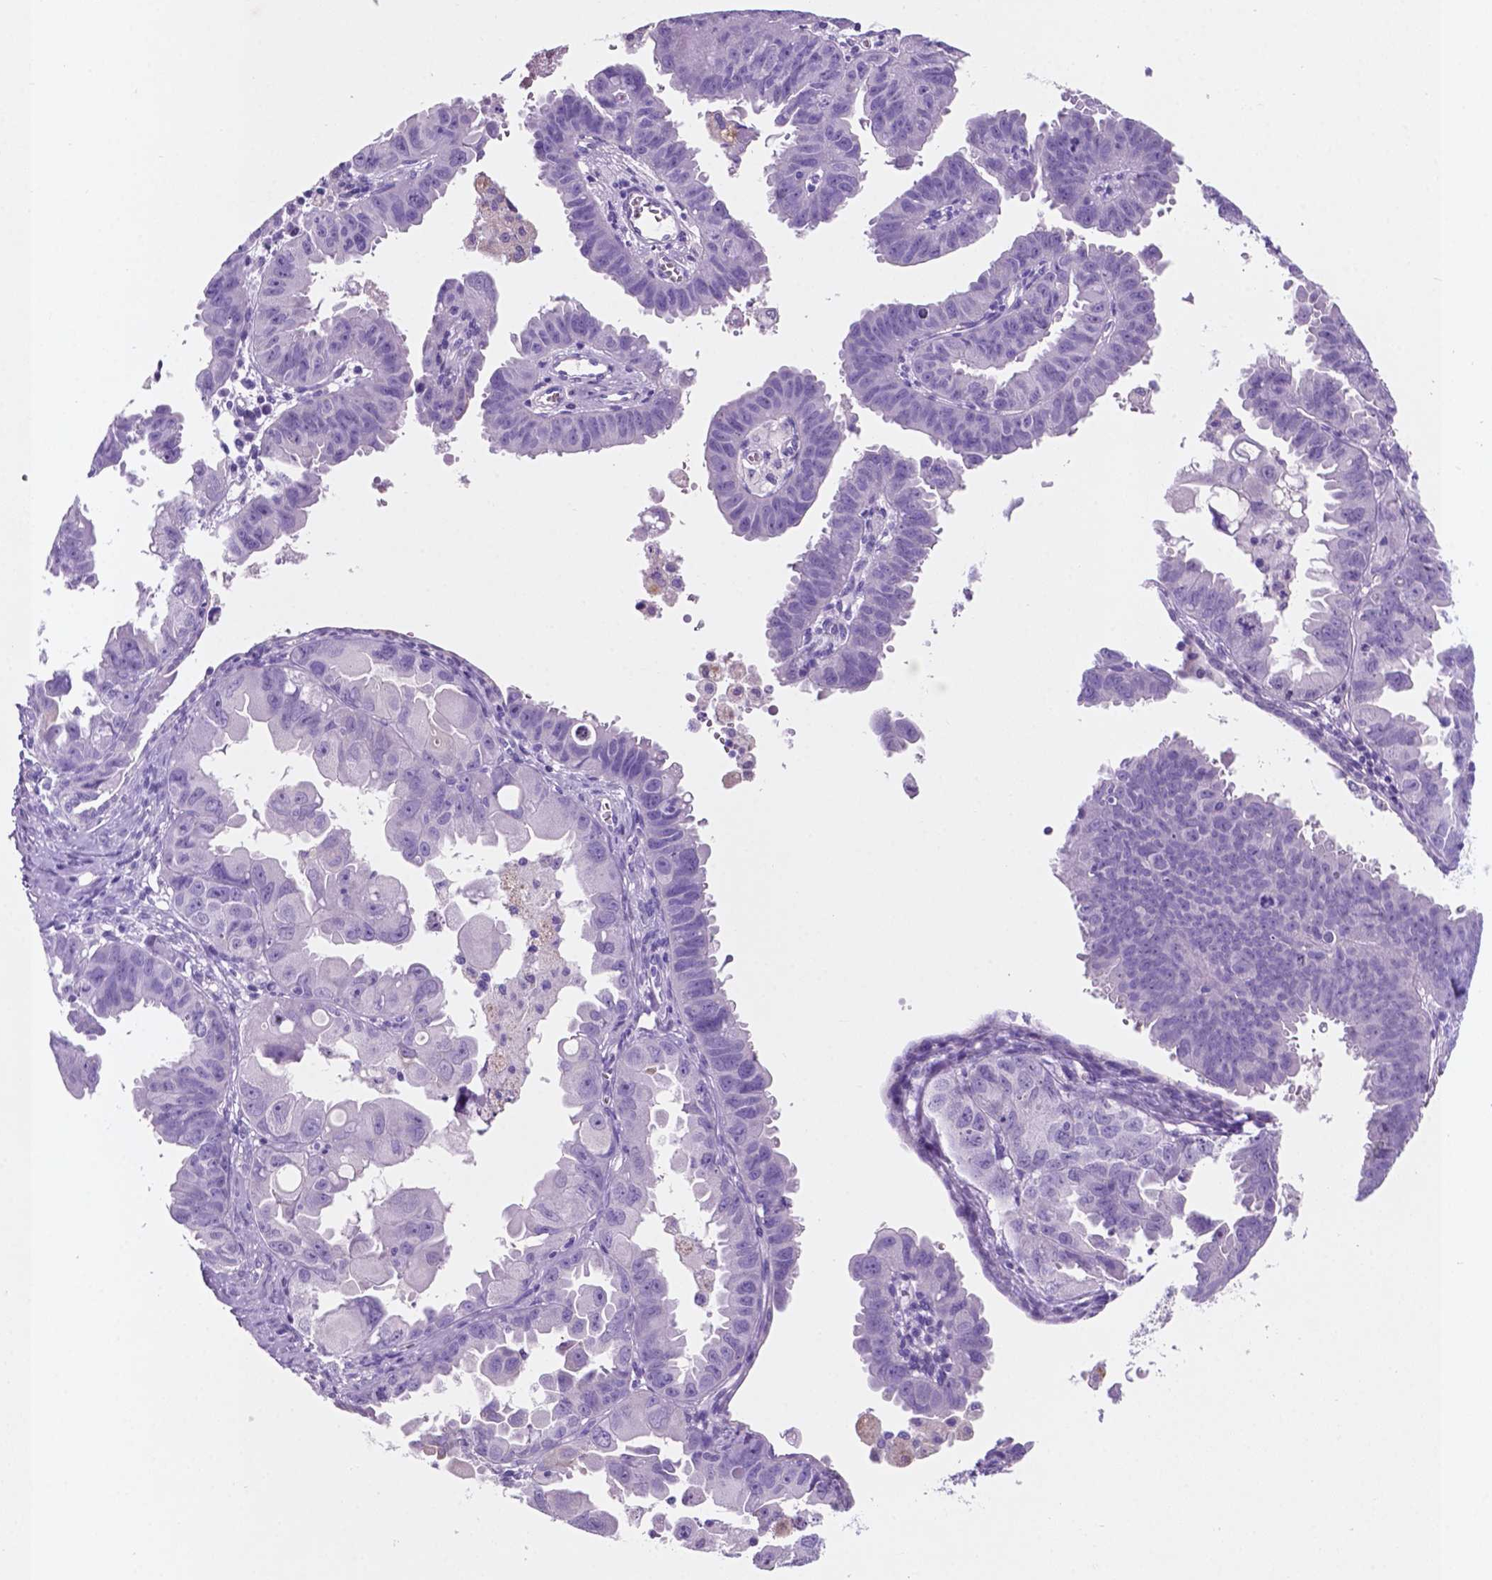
{"staining": {"intensity": "negative", "quantity": "none", "location": "none"}, "tissue": "ovarian cancer", "cell_type": "Tumor cells", "image_type": "cancer", "snomed": [{"axis": "morphology", "description": "Carcinoma, endometroid"}, {"axis": "topography", "description": "Ovary"}], "caption": "High power microscopy histopathology image of an immunohistochemistry image of ovarian cancer (endometroid carcinoma), revealing no significant expression in tumor cells.", "gene": "POU4F1", "patient": {"sex": "female", "age": 85}}